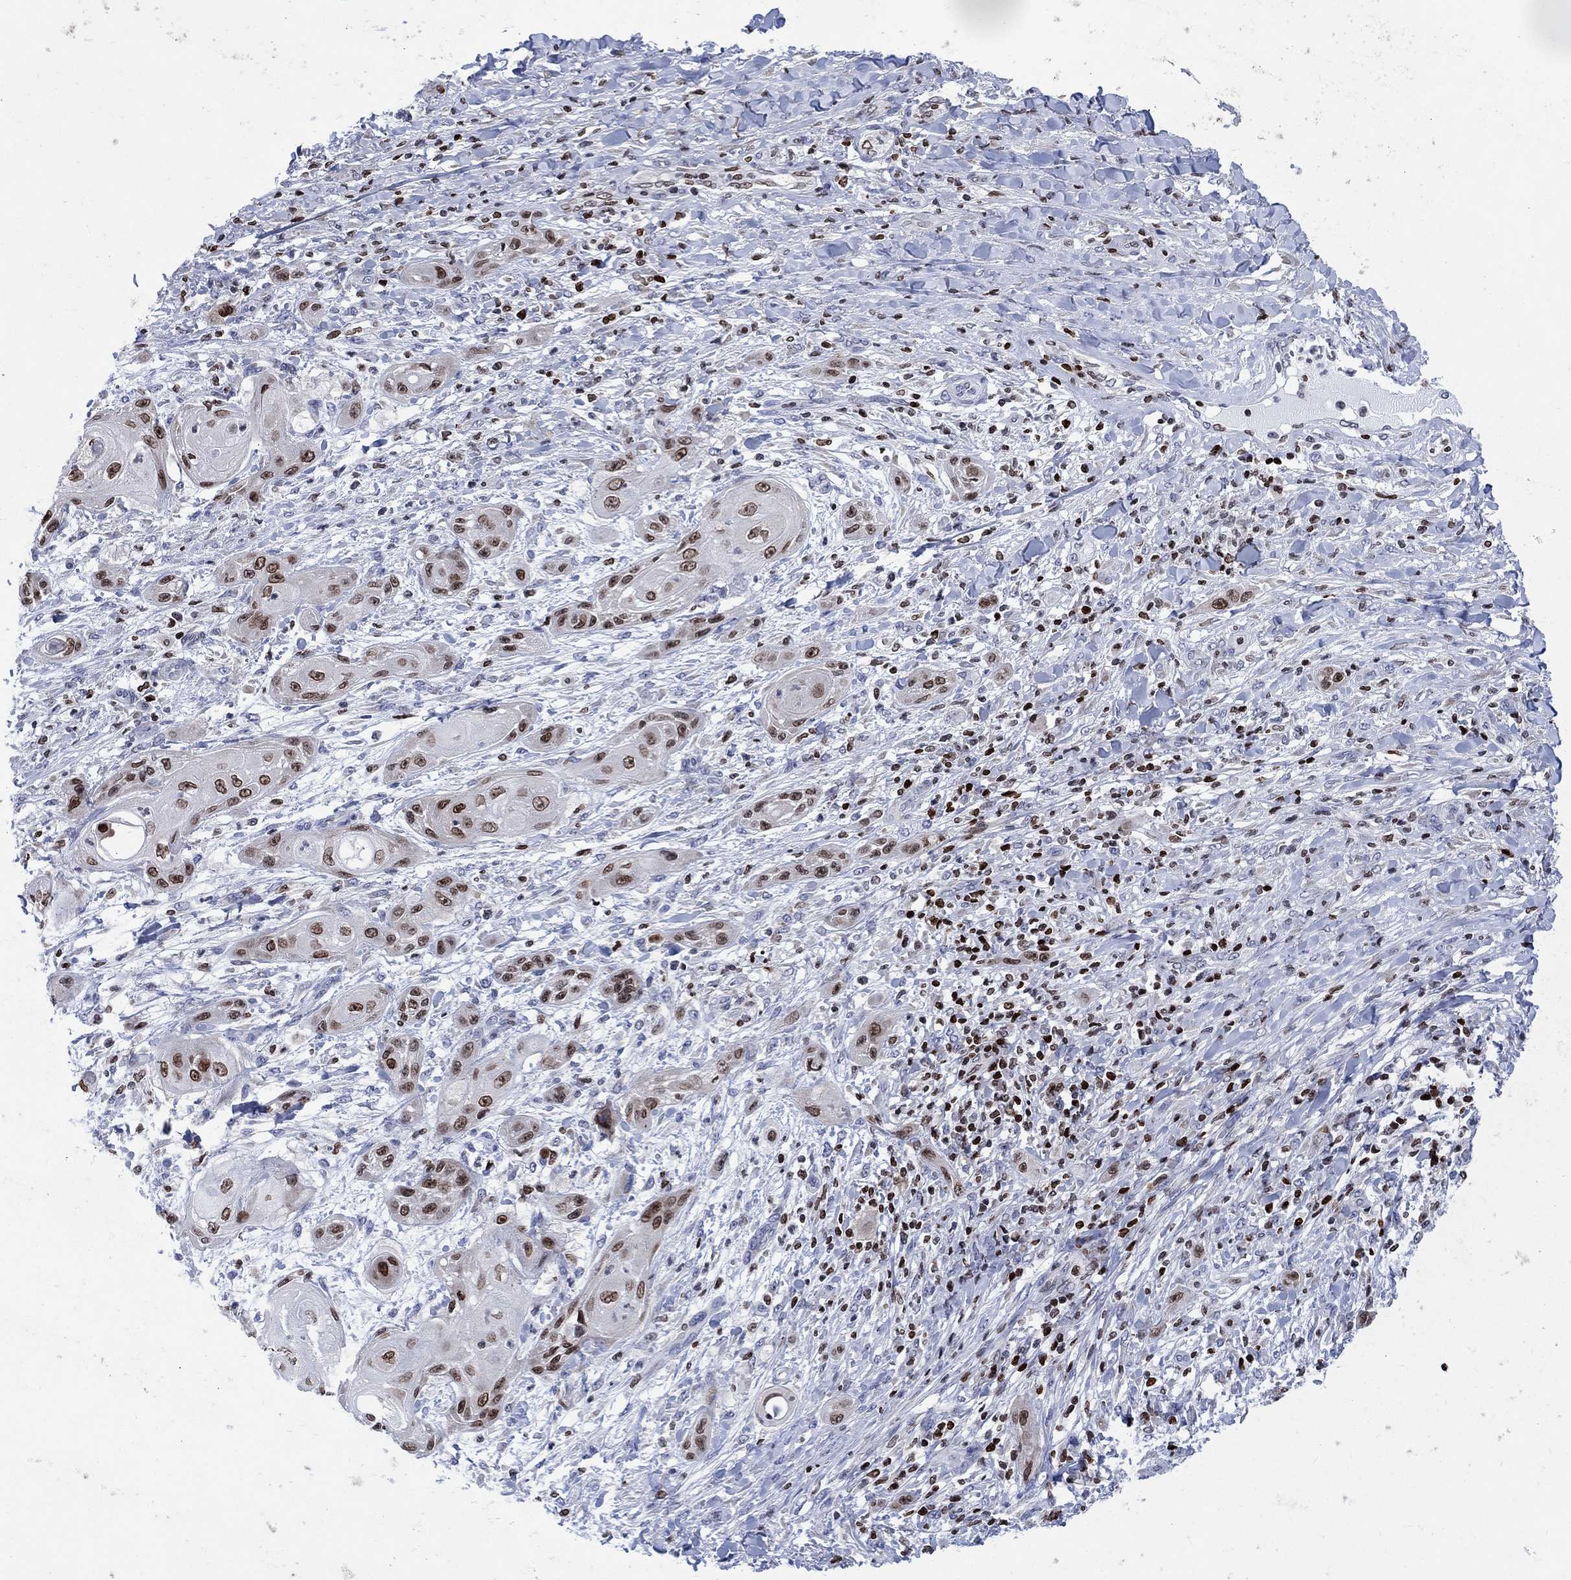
{"staining": {"intensity": "moderate", "quantity": ">75%", "location": "nuclear"}, "tissue": "skin cancer", "cell_type": "Tumor cells", "image_type": "cancer", "snomed": [{"axis": "morphology", "description": "Squamous cell carcinoma, NOS"}, {"axis": "topography", "description": "Skin"}], "caption": "A brown stain shows moderate nuclear staining of a protein in skin cancer tumor cells.", "gene": "HMGA1", "patient": {"sex": "male", "age": 62}}